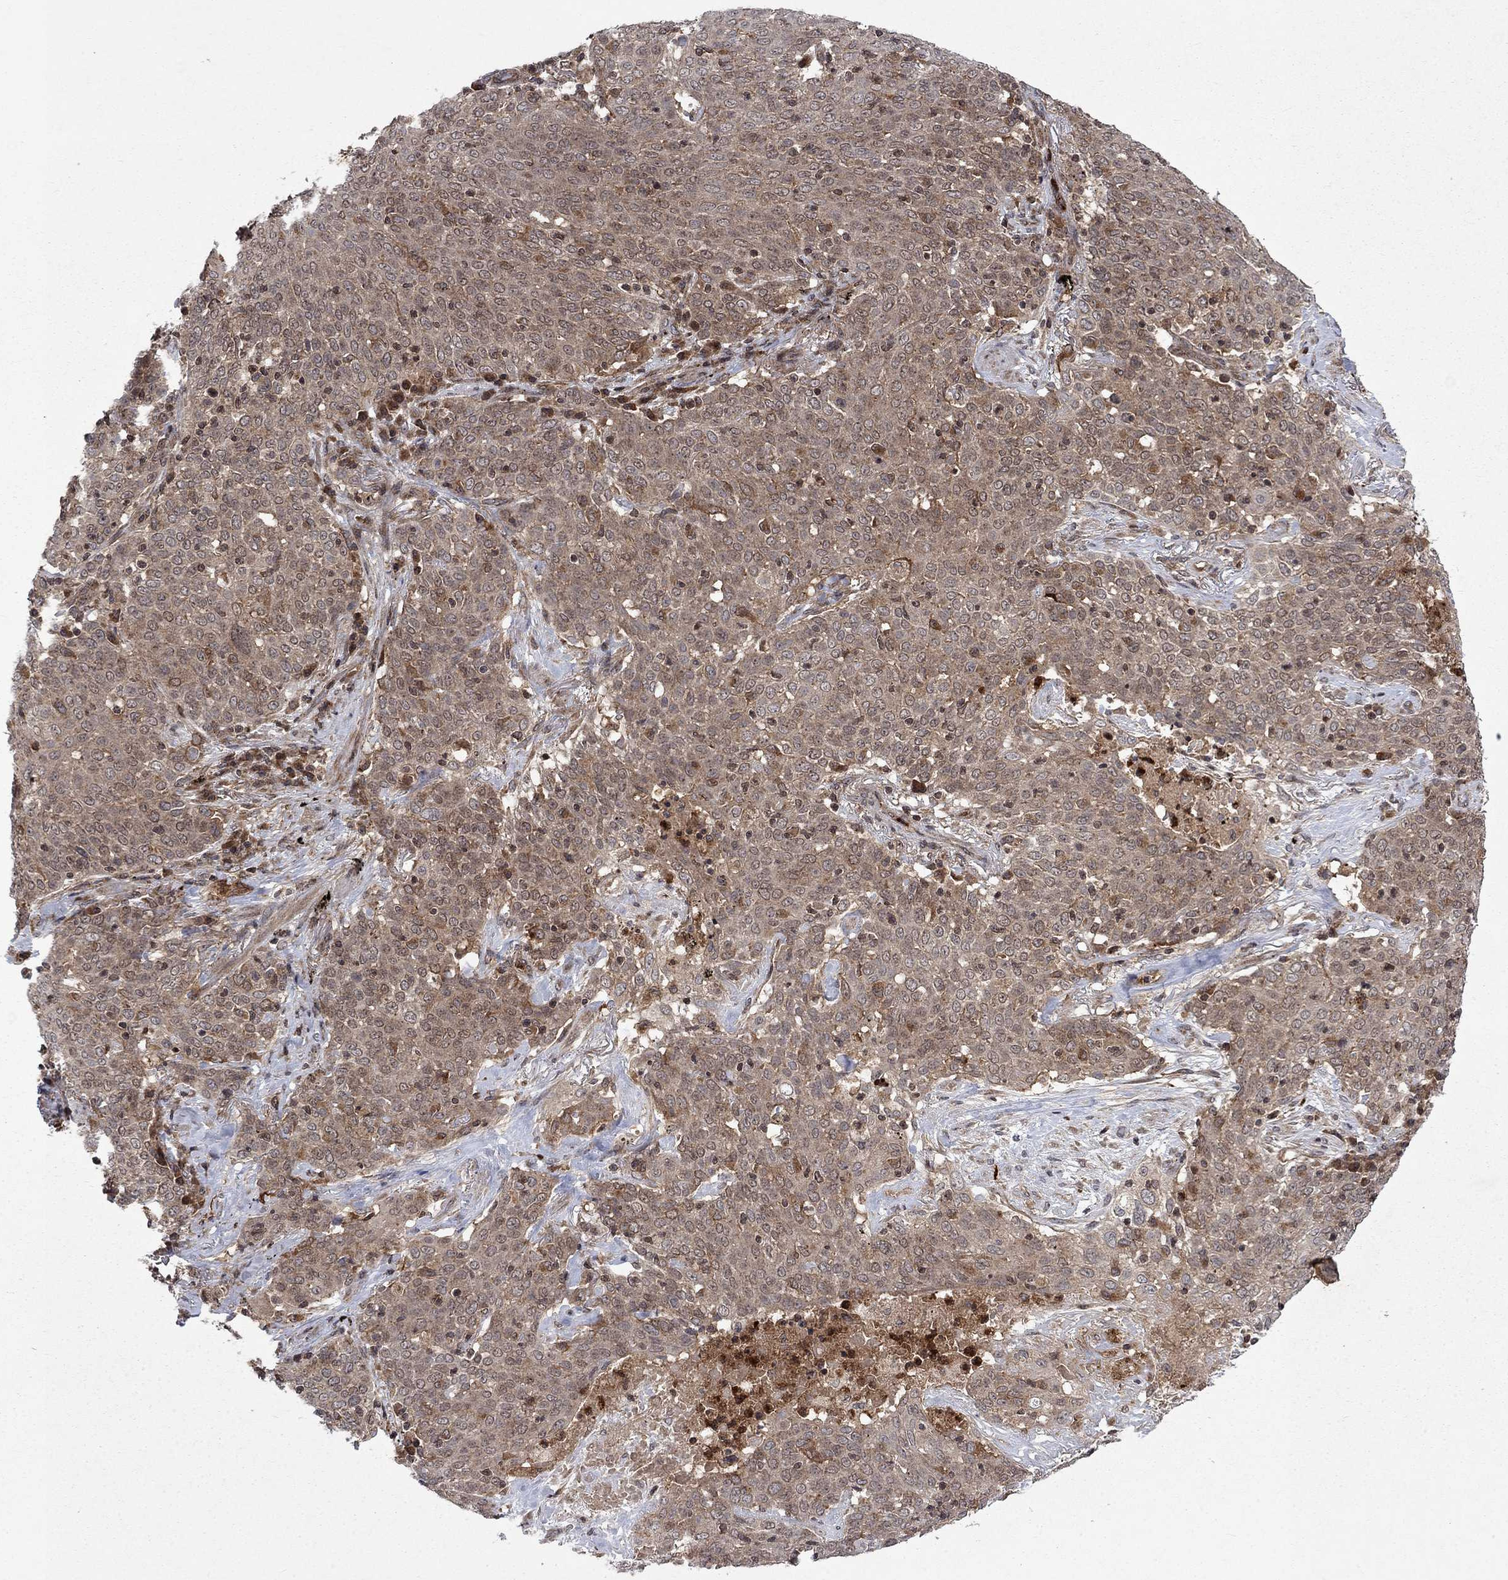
{"staining": {"intensity": "weak", "quantity": "<25%", "location": "cytoplasmic/membranous"}, "tissue": "lung cancer", "cell_type": "Tumor cells", "image_type": "cancer", "snomed": [{"axis": "morphology", "description": "Squamous cell carcinoma, NOS"}, {"axis": "topography", "description": "Lung"}], "caption": "DAB immunohistochemical staining of lung squamous cell carcinoma reveals no significant positivity in tumor cells.", "gene": "TMEM33", "patient": {"sex": "male", "age": 82}}